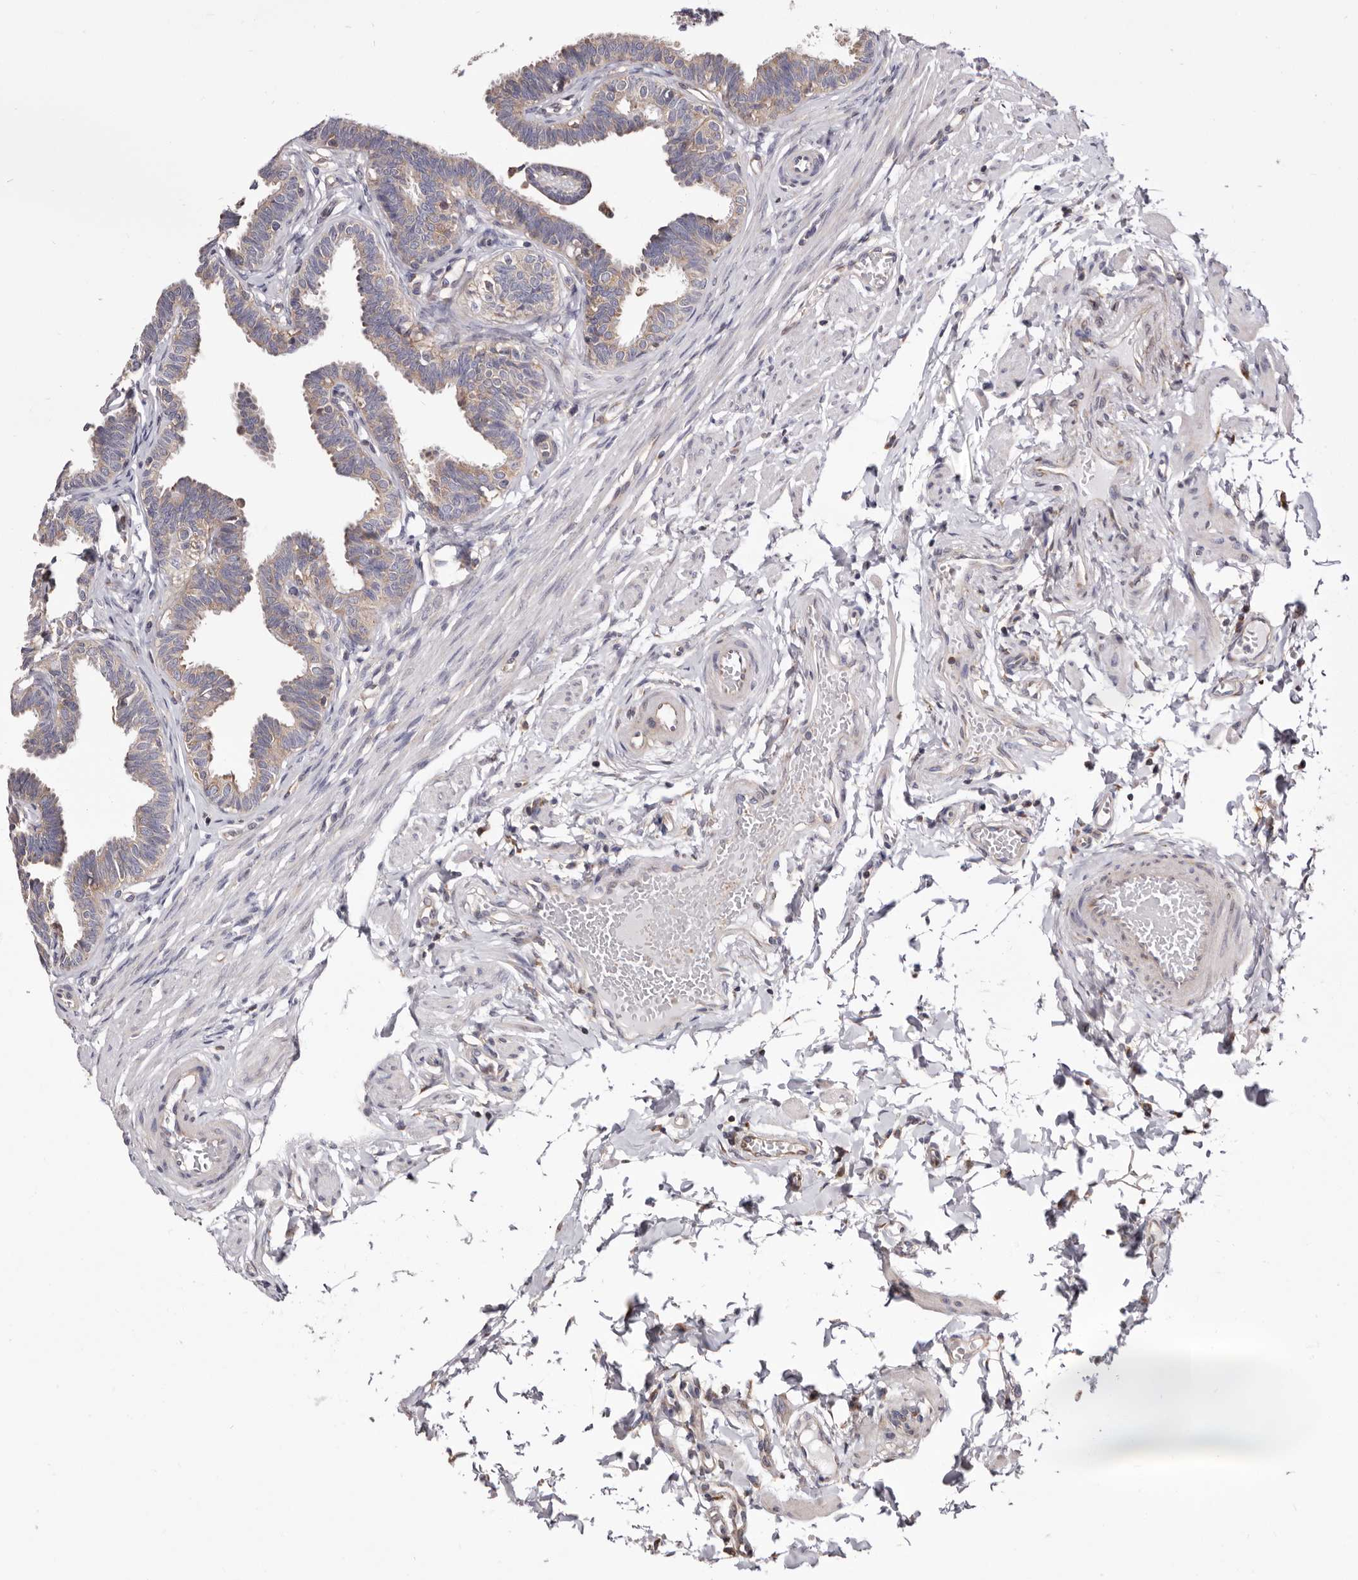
{"staining": {"intensity": "moderate", "quantity": ">75%", "location": "cytoplasmic/membranous"}, "tissue": "fallopian tube", "cell_type": "Glandular cells", "image_type": "normal", "snomed": [{"axis": "morphology", "description": "Normal tissue, NOS"}, {"axis": "topography", "description": "Fallopian tube"}, {"axis": "topography", "description": "Ovary"}], "caption": "Immunohistochemistry (IHC) of unremarkable human fallopian tube reveals medium levels of moderate cytoplasmic/membranous expression in about >75% of glandular cells. (Stains: DAB (3,3'-diaminobenzidine) in brown, nuclei in blue, Microscopy: brightfield microscopy at high magnification).", "gene": "COQ8B", "patient": {"sex": "female", "age": 23}}